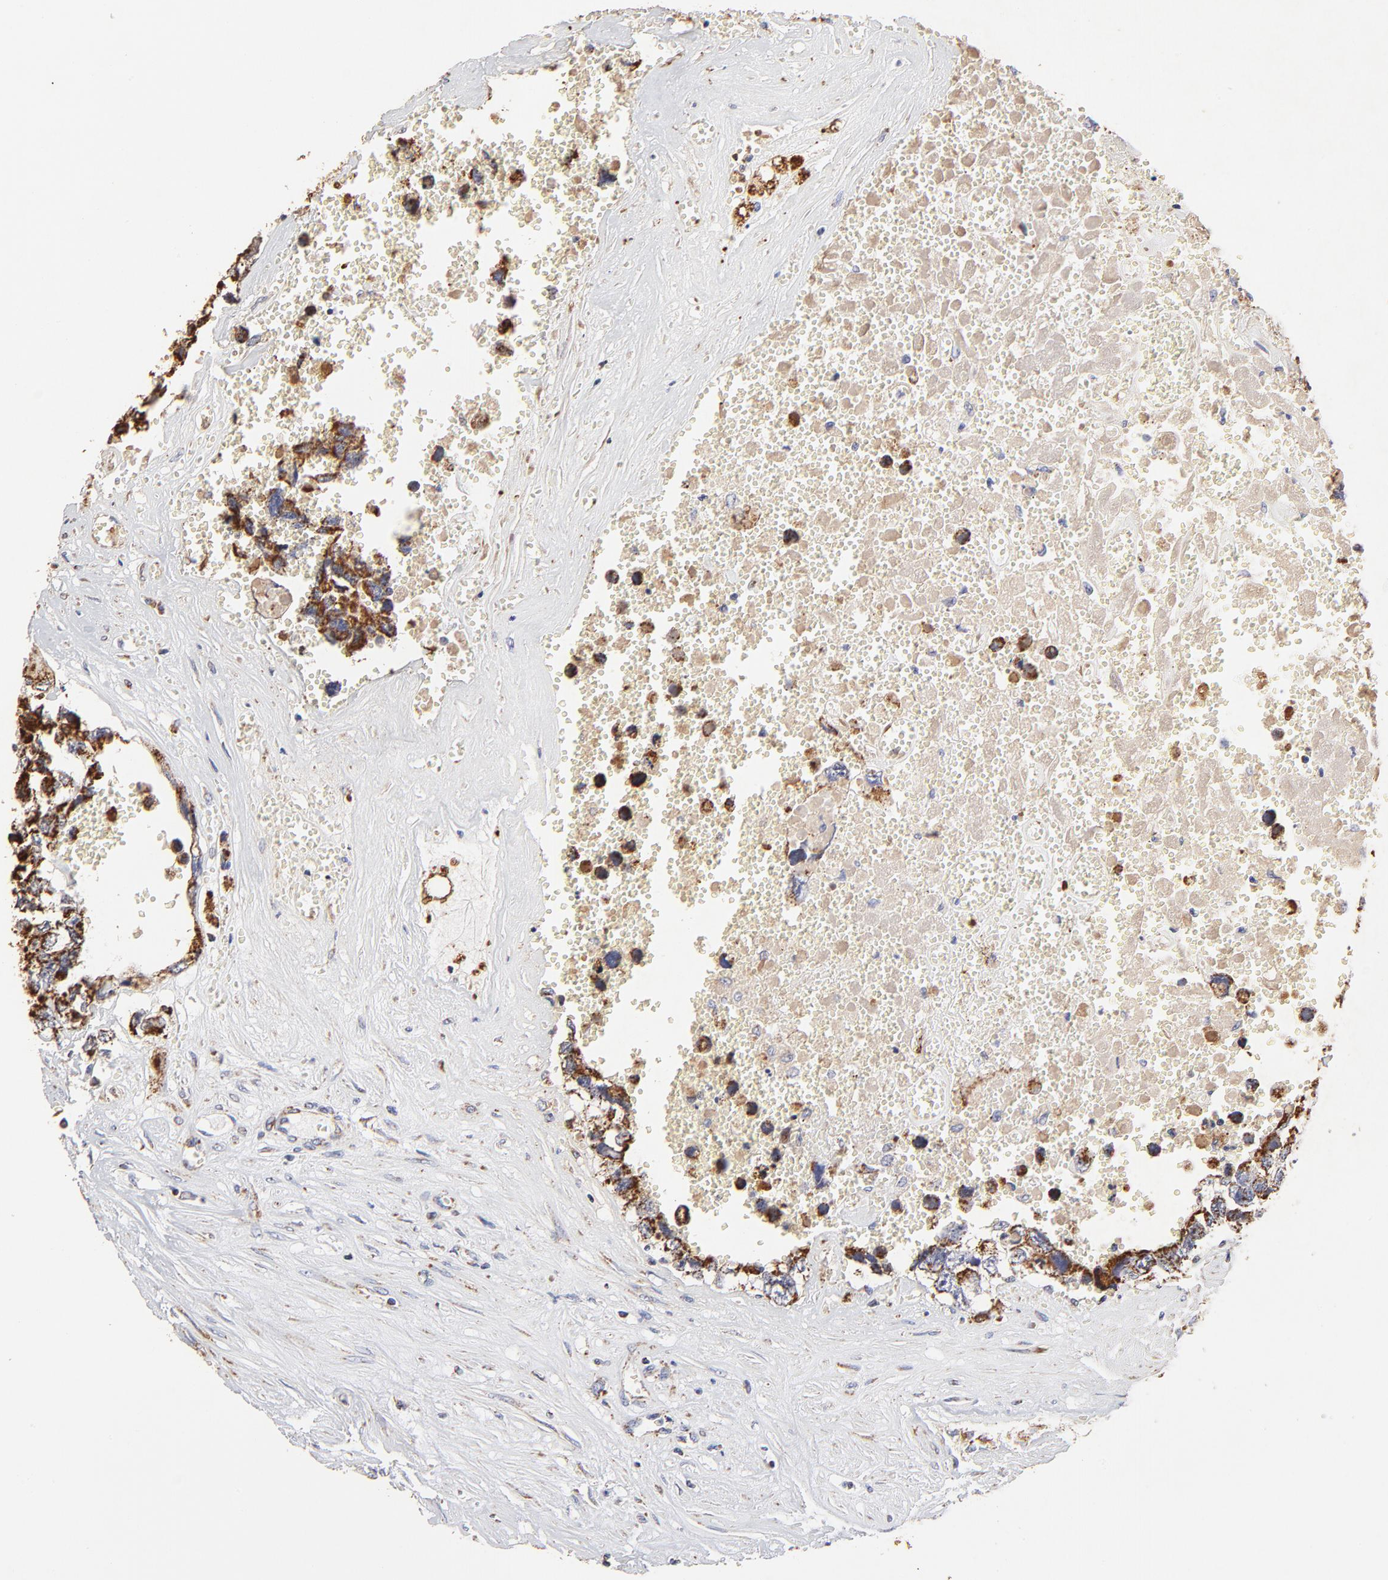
{"staining": {"intensity": "strong", "quantity": ">75%", "location": "cytoplasmic/membranous"}, "tissue": "testis cancer", "cell_type": "Tumor cells", "image_type": "cancer", "snomed": [{"axis": "morphology", "description": "Carcinoma, Embryonal, NOS"}, {"axis": "topography", "description": "Testis"}], "caption": "Tumor cells display high levels of strong cytoplasmic/membranous positivity in approximately >75% of cells in testis cancer. (Brightfield microscopy of DAB IHC at high magnification).", "gene": "SSBP1", "patient": {"sex": "male", "age": 31}}